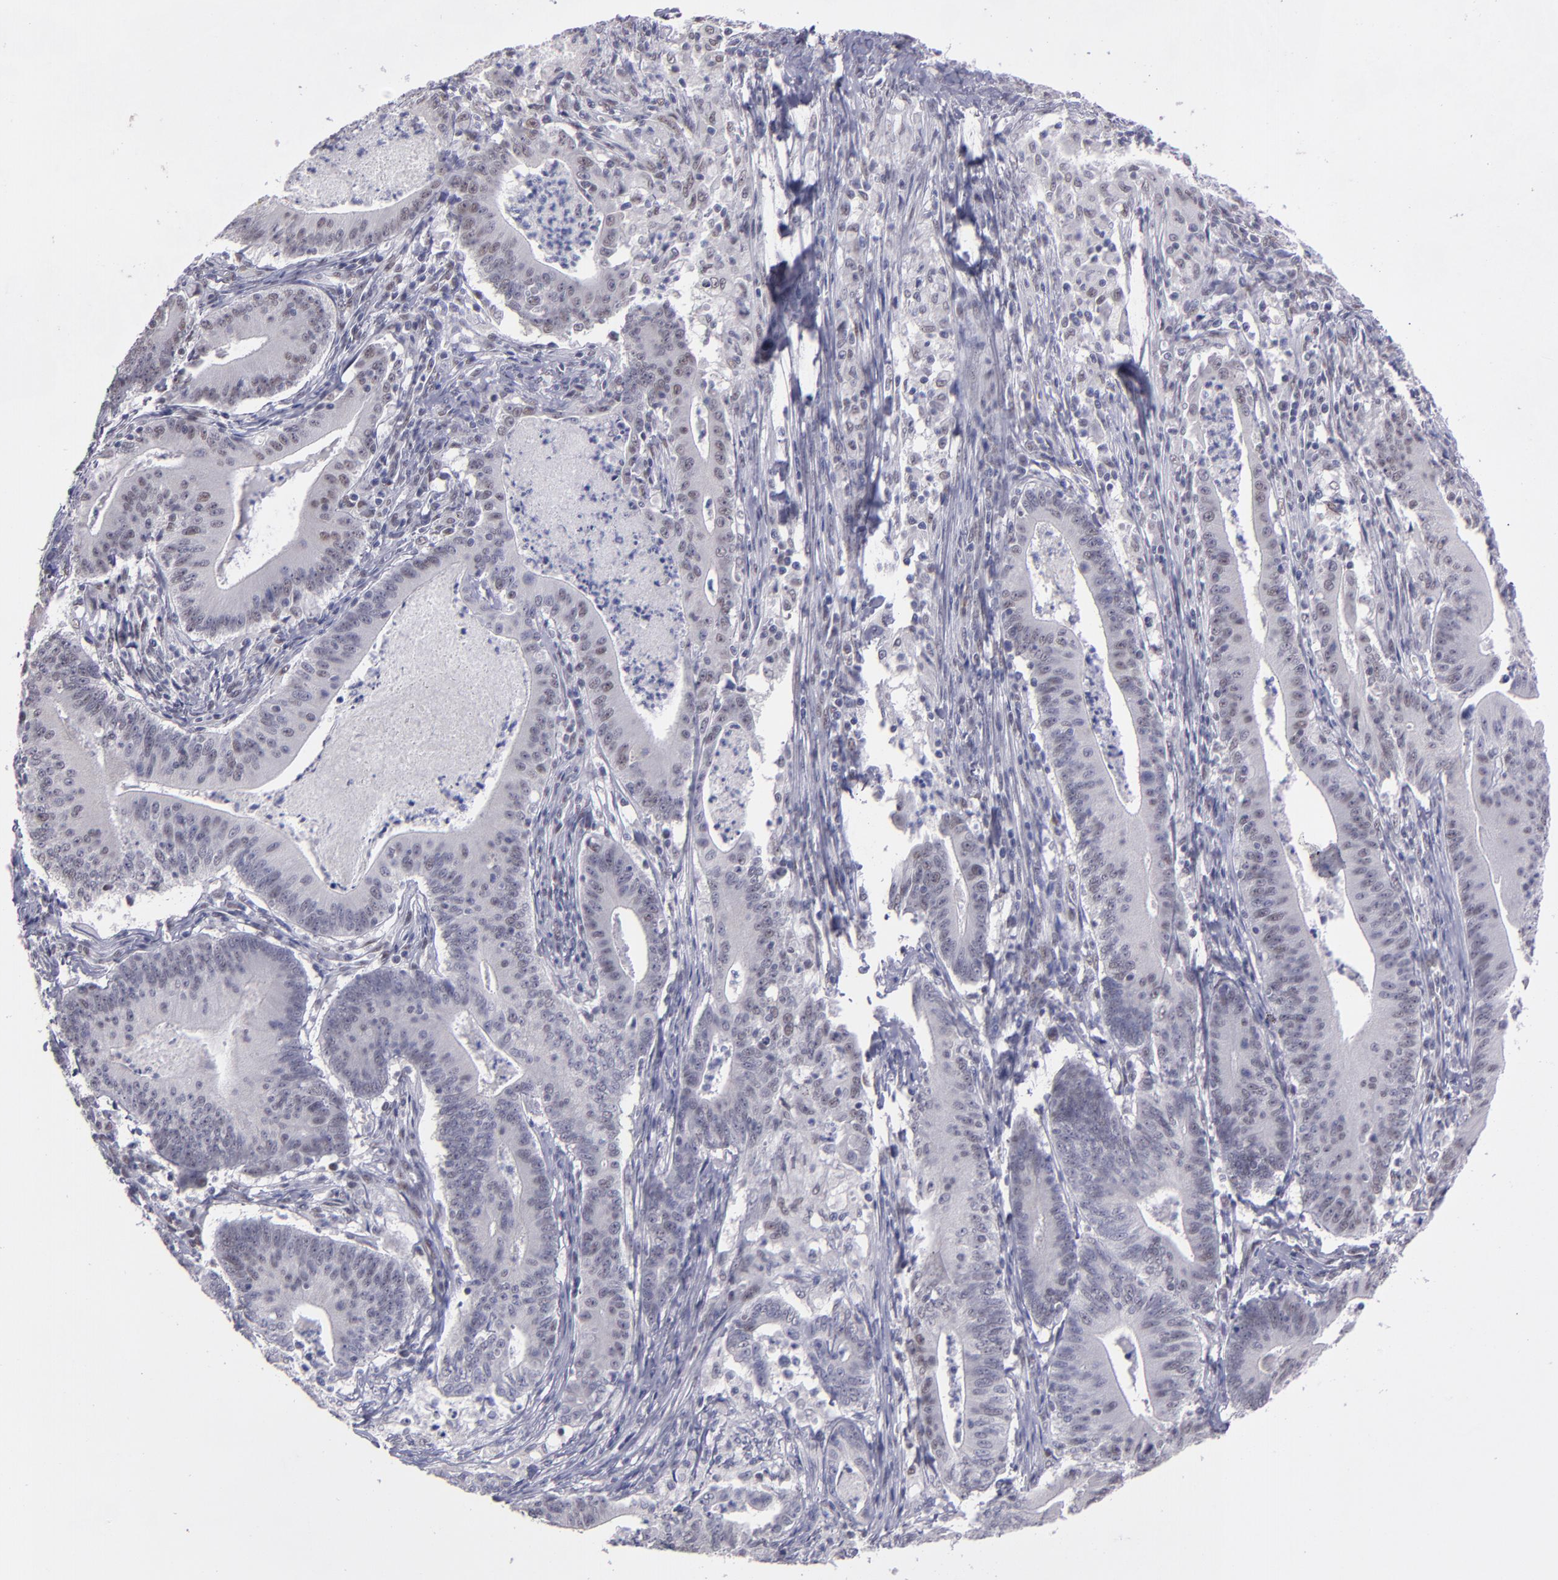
{"staining": {"intensity": "weak", "quantity": "<25%", "location": "nuclear"}, "tissue": "stomach cancer", "cell_type": "Tumor cells", "image_type": "cancer", "snomed": [{"axis": "morphology", "description": "Adenocarcinoma, NOS"}, {"axis": "topography", "description": "Stomach, lower"}], "caption": "Tumor cells show no significant protein expression in stomach adenocarcinoma.", "gene": "OTUB2", "patient": {"sex": "female", "age": 86}}